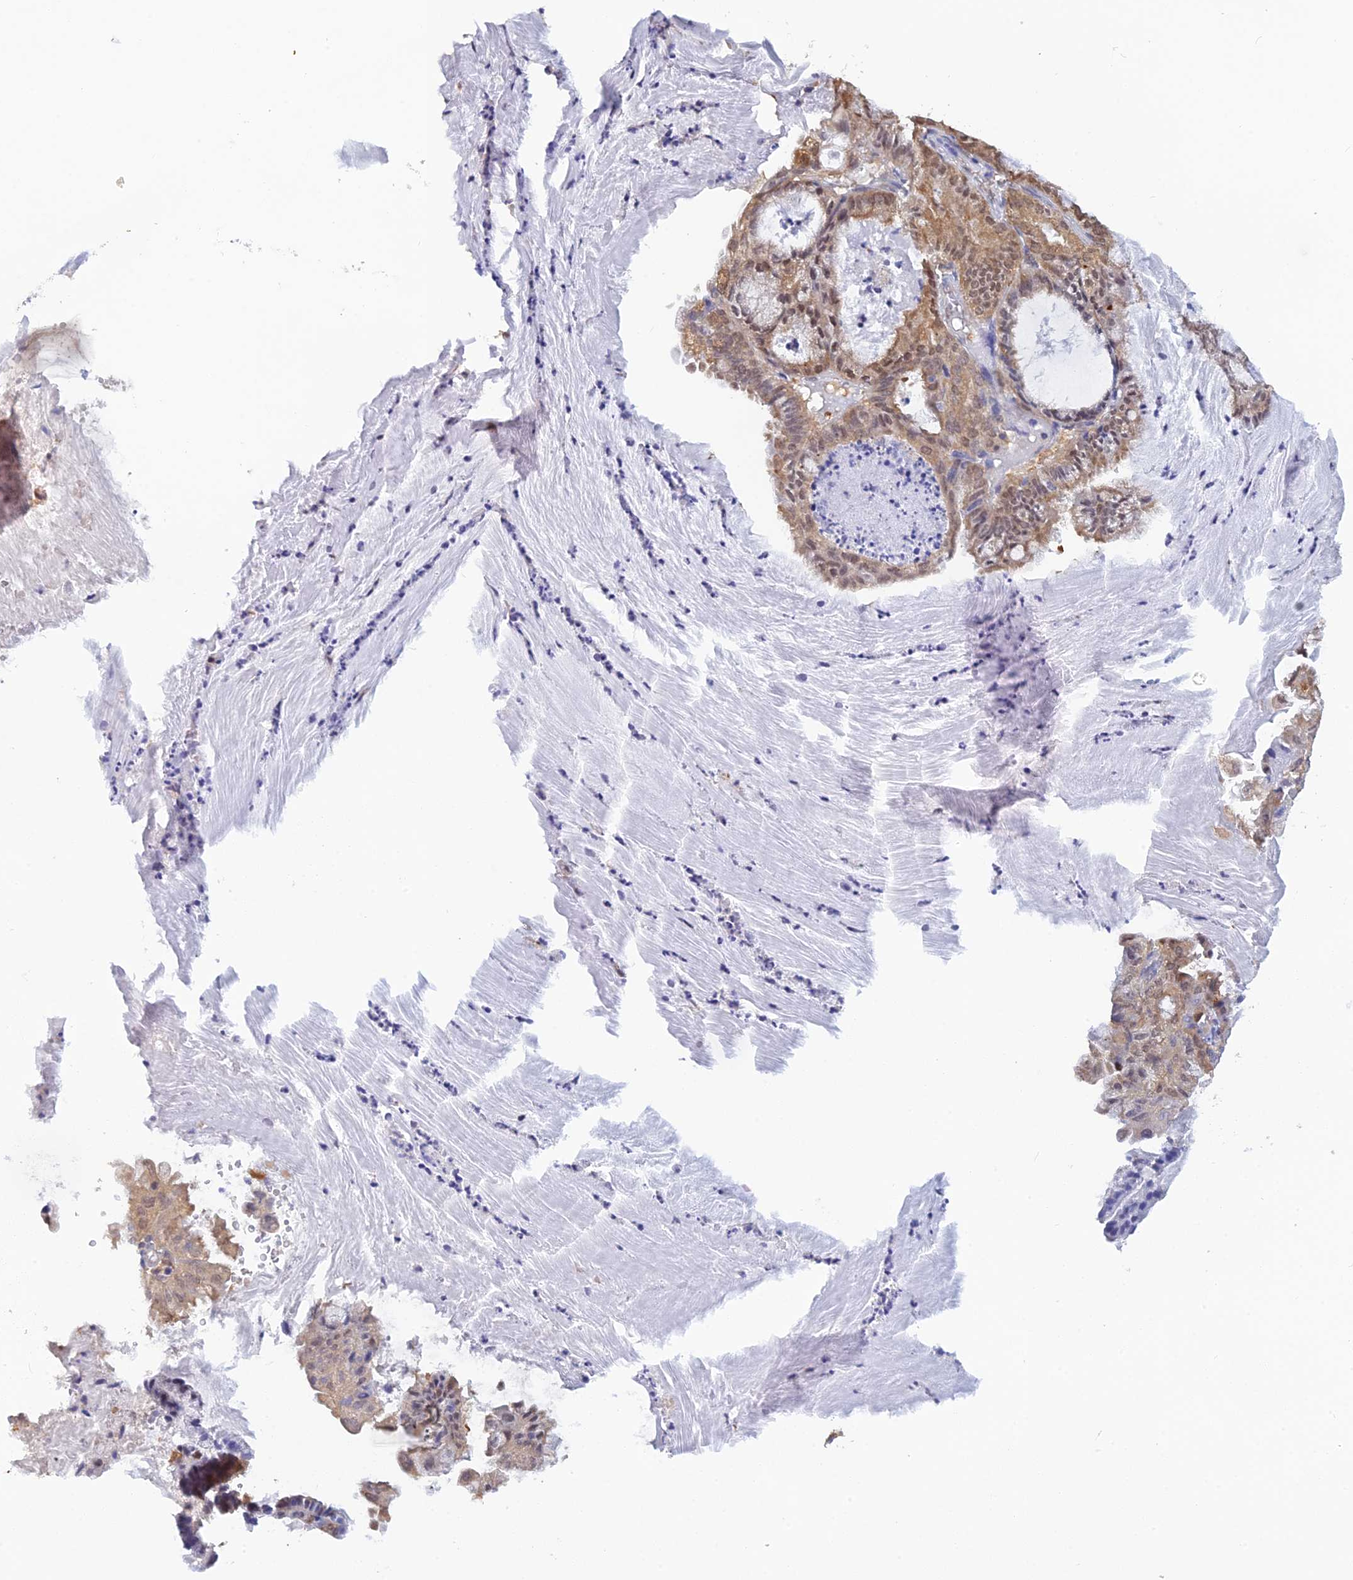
{"staining": {"intensity": "moderate", "quantity": ">75%", "location": "cytoplasmic/membranous,nuclear"}, "tissue": "endometrial cancer", "cell_type": "Tumor cells", "image_type": "cancer", "snomed": [{"axis": "morphology", "description": "Adenocarcinoma, NOS"}, {"axis": "topography", "description": "Endometrium"}], "caption": "IHC (DAB (3,3'-diaminobenzidine)) staining of endometrial adenocarcinoma shows moderate cytoplasmic/membranous and nuclear protein positivity in about >75% of tumor cells.", "gene": "HINT1", "patient": {"sex": "female", "age": 86}}